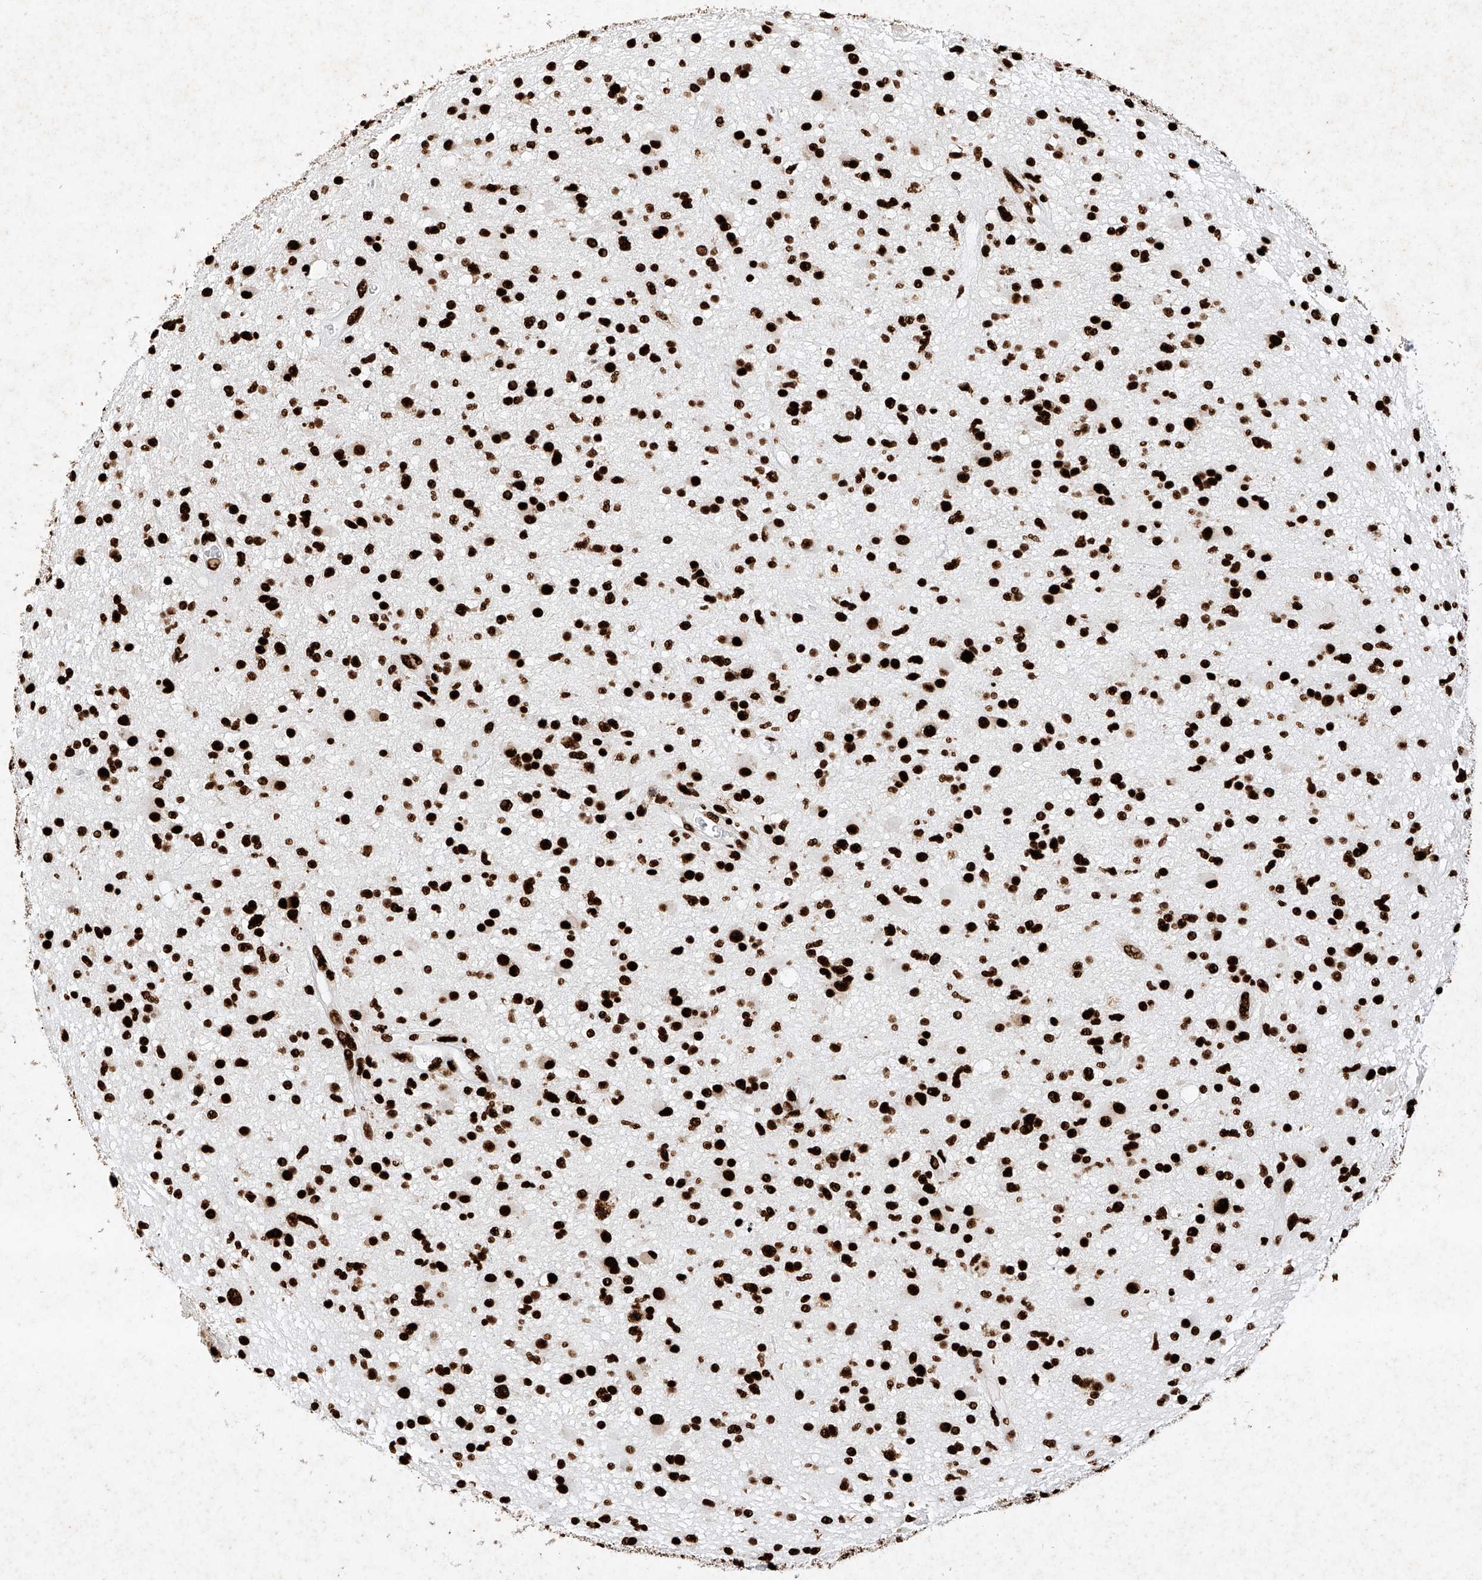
{"staining": {"intensity": "strong", "quantity": ">75%", "location": "nuclear"}, "tissue": "glioma", "cell_type": "Tumor cells", "image_type": "cancer", "snomed": [{"axis": "morphology", "description": "Glioma, malignant, High grade"}, {"axis": "topography", "description": "Brain"}], "caption": "Immunohistochemical staining of human malignant glioma (high-grade) exhibits high levels of strong nuclear expression in approximately >75% of tumor cells.", "gene": "SRSF6", "patient": {"sex": "male", "age": 33}}